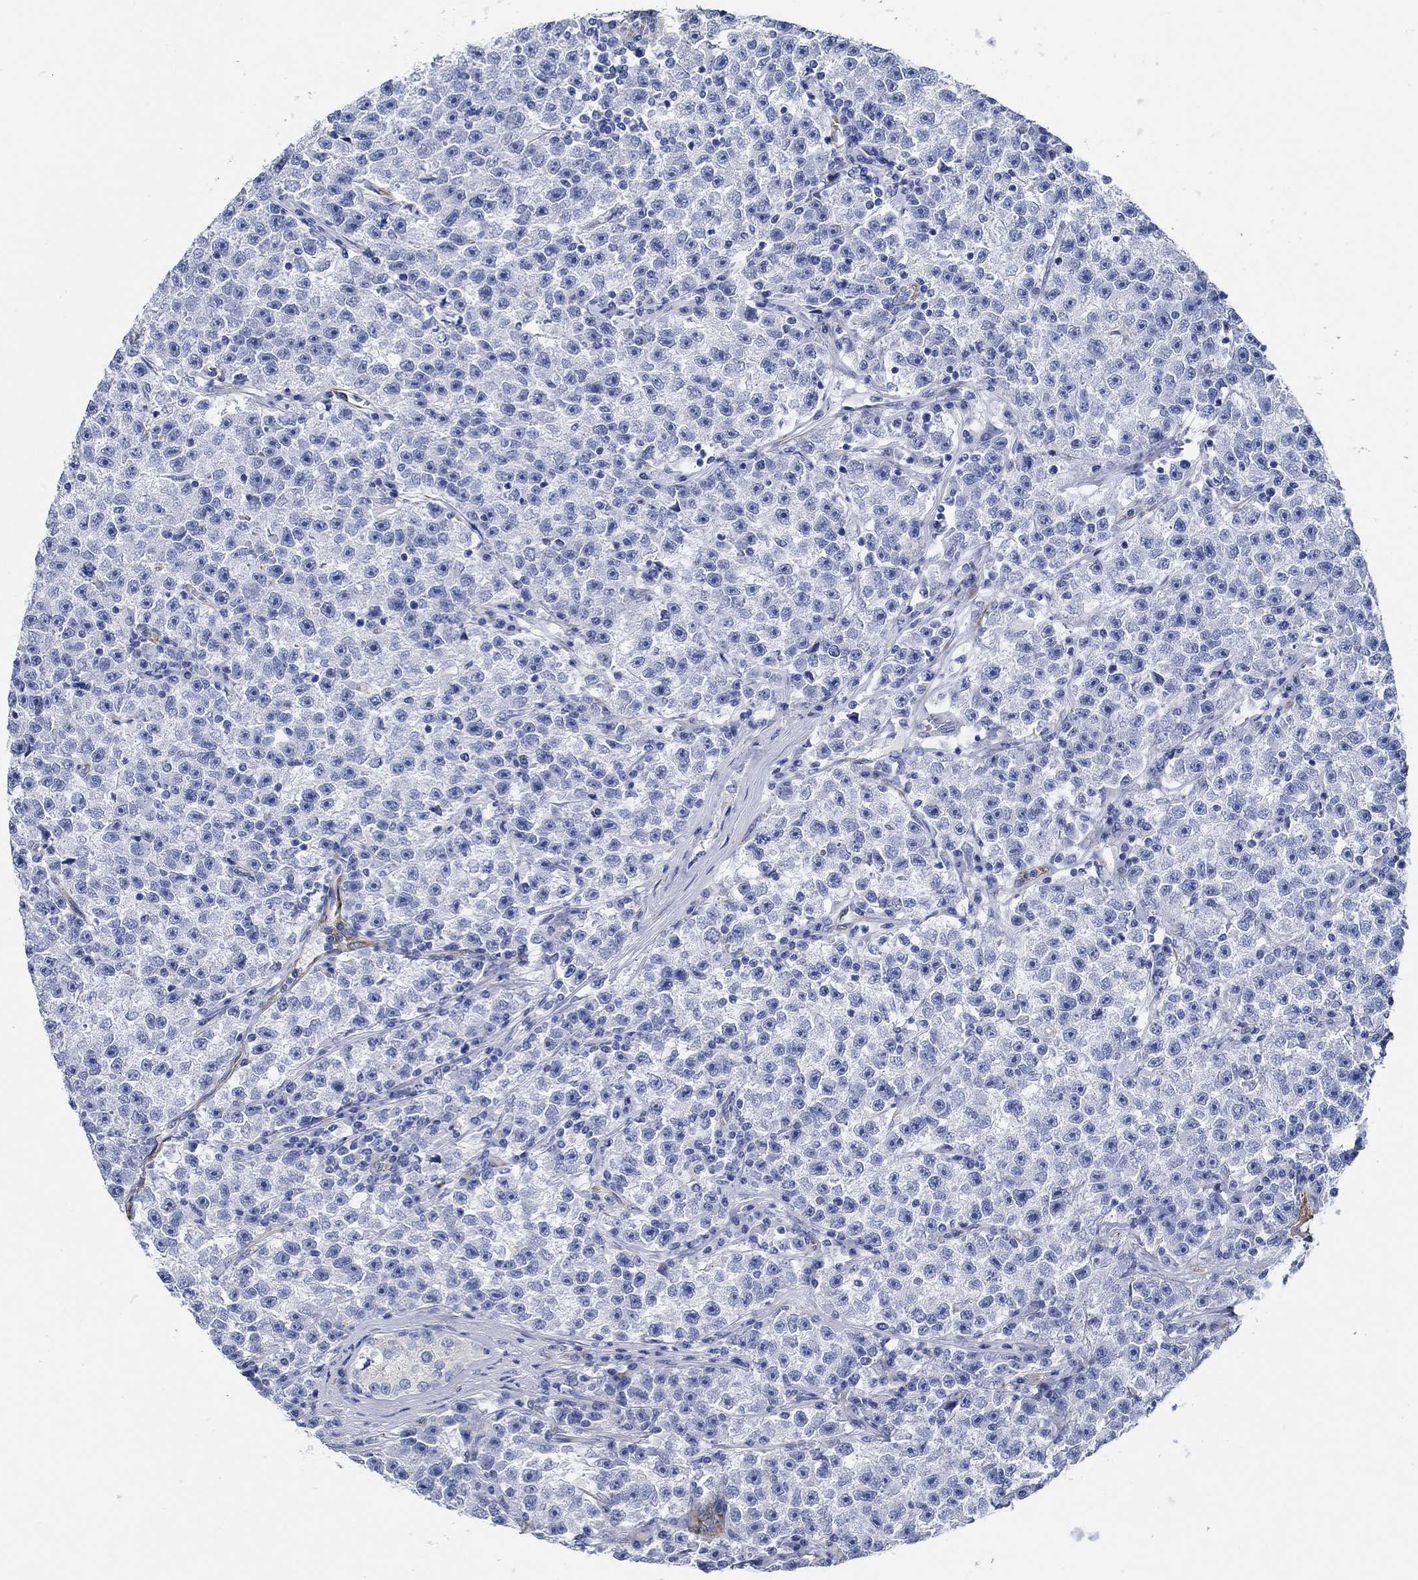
{"staining": {"intensity": "negative", "quantity": "none", "location": "none"}, "tissue": "testis cancer", "cell_type": "Tumor cells", "image_type": "cancer", "snomed": [{"axis": "morphology", "description": "Seminoma, NOS"}, {"axis": "topography", "description": "Testis"}], "caption": "Testis cancer was stained to show a protein in brown. There is no significant expression in tumor cells. Nuclei are stained in blue.", "gene": "HECW2", "patient": {"sex": "male", "age": 22}}